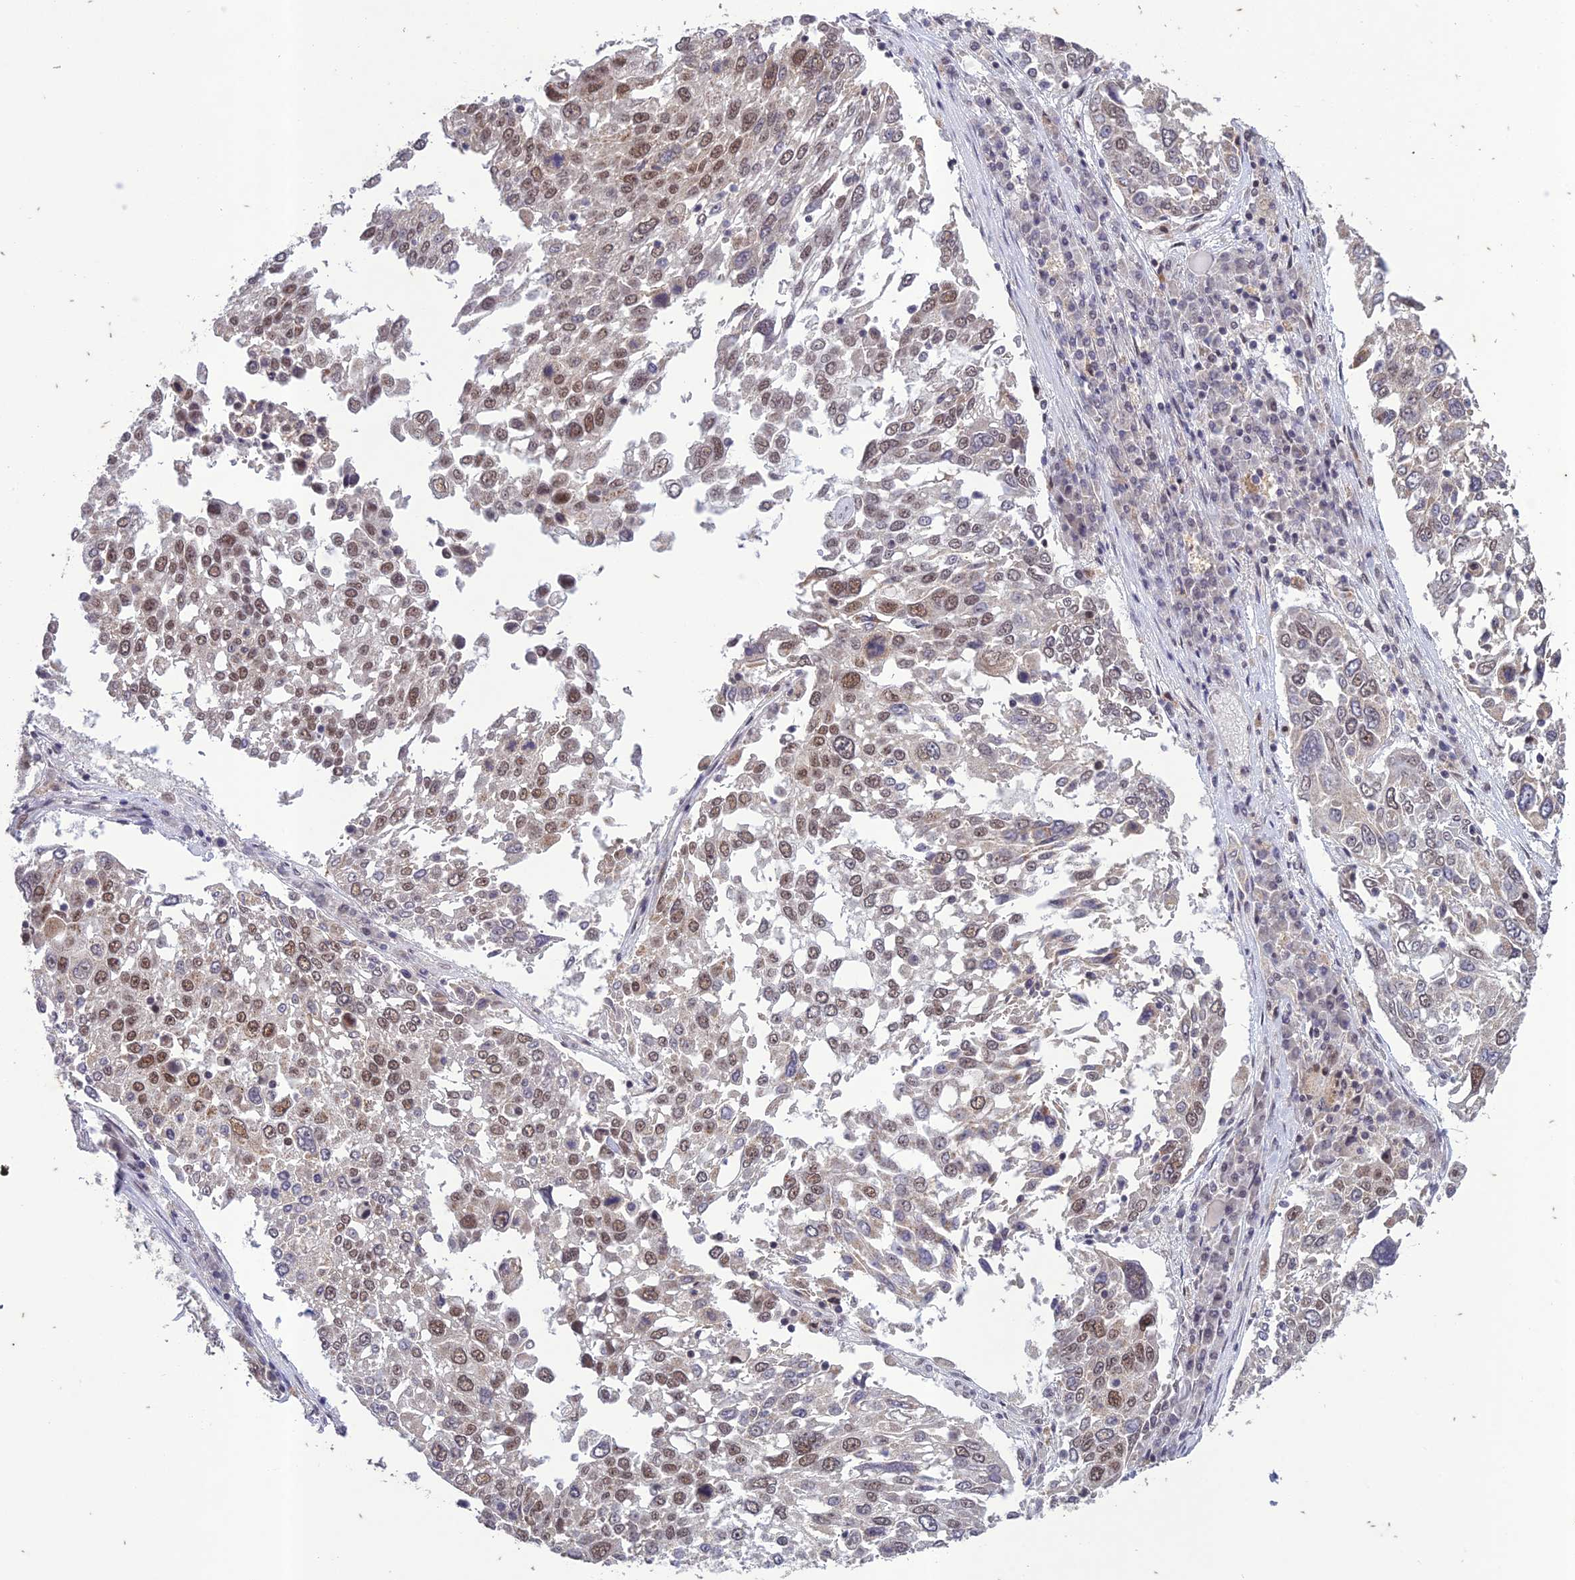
{"staining": {"intensity": "moderate", "quantity": "25%-75%", "location": "nuclear"}, "tissue": "lung cancer", "cell_type": "Tumor cells", "image_type": "cancer", "snomed": [{"axis": "morphology", "description": "Squamous cell carcinoma, NOS"}, {"axis": "topography", "description": "Lung"}], "caption": "Approximately 25%-75% of tumor cells in lung cancer (squamous cell carcinoma) exhibit moderate nuclear protein positivity as visualized by brown immunohistochemical staining.", "gene": "POP4", "patient": {"sex": "male", "age": 65}}